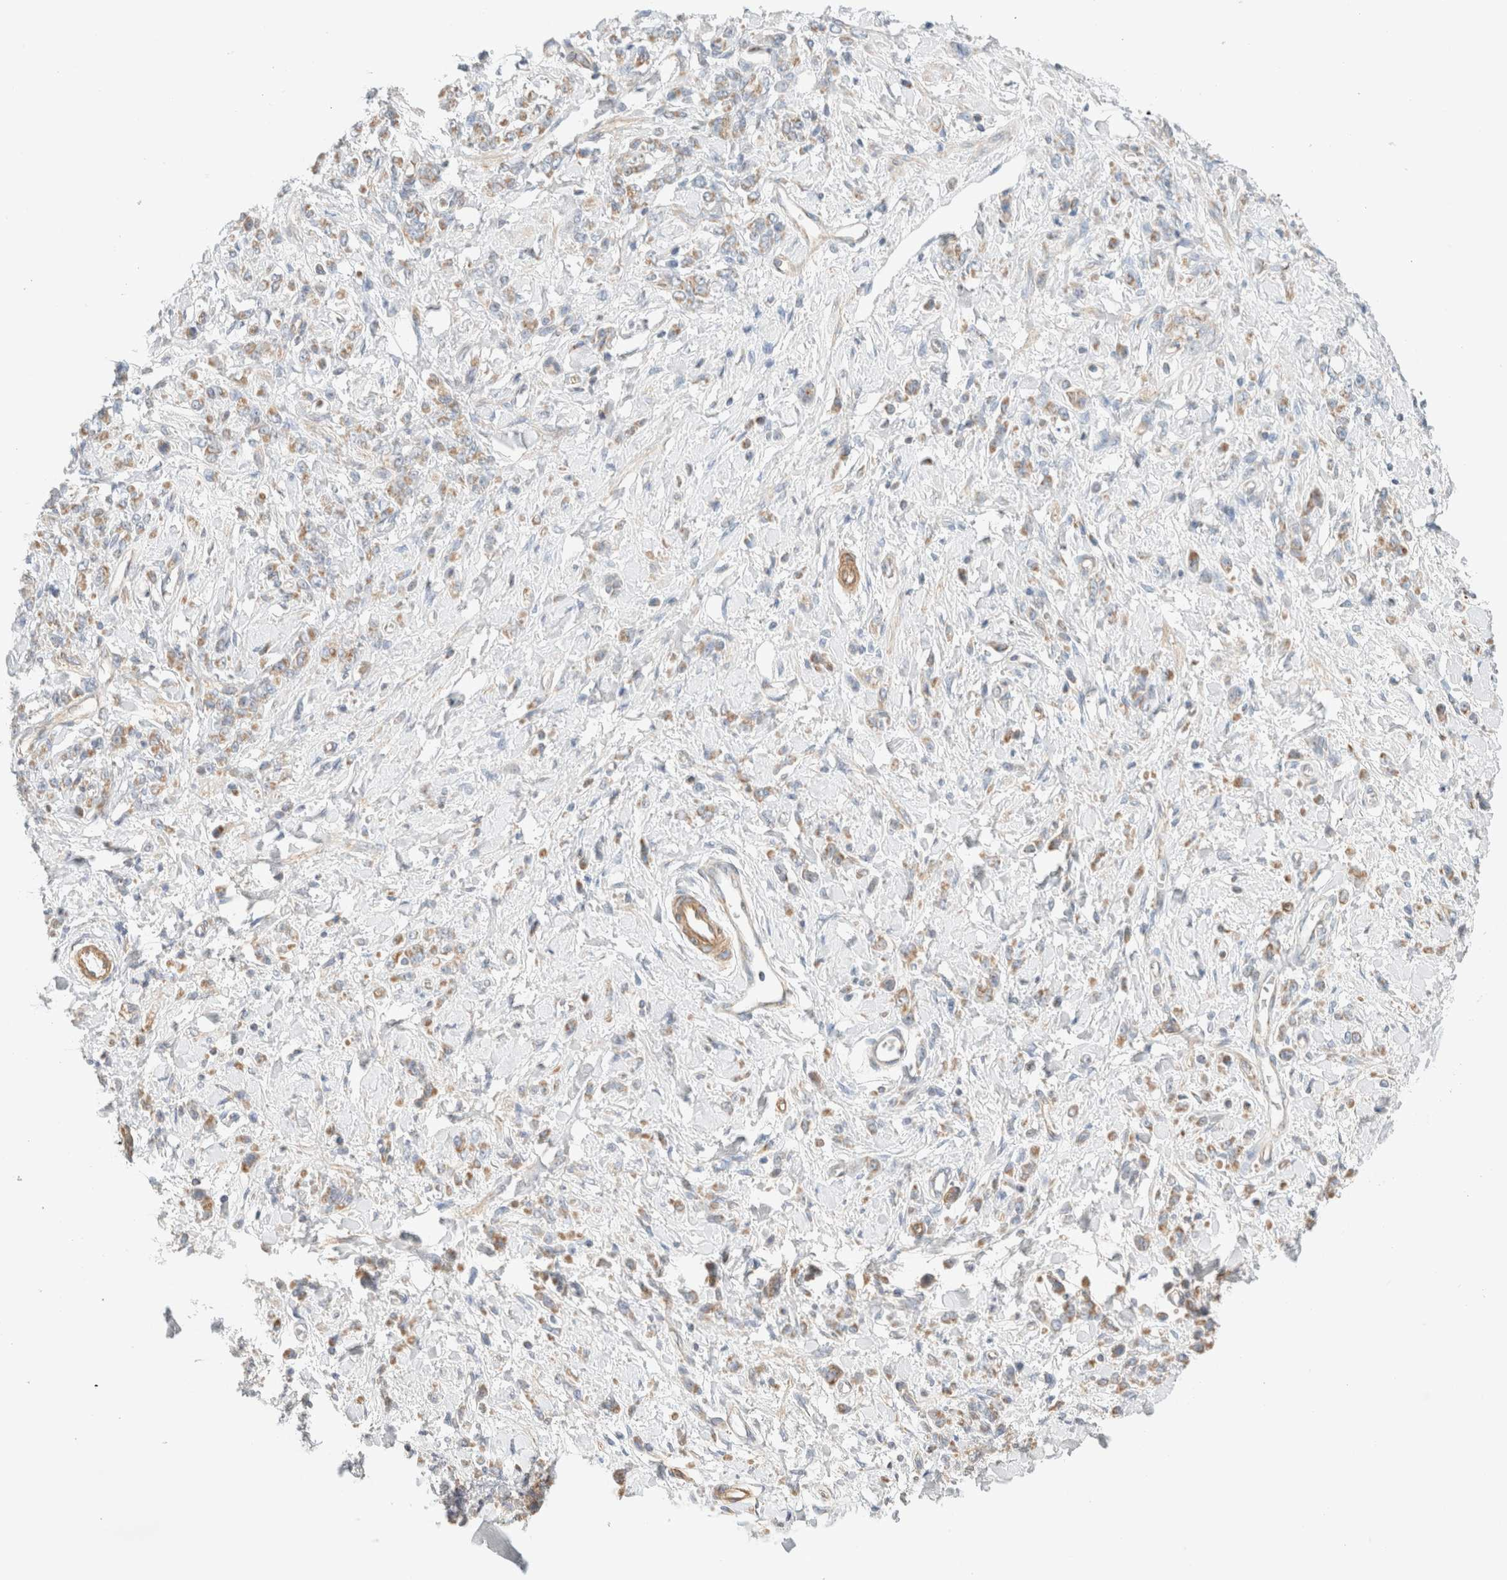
{"staining": {"intensity": "weak", "quantity": "25%-75%", "location": "cytoplasmic/membranous"}, "tissue": "stomach cancer", "cell_type": "Tumor cells", "image_type": "cancer", "snomed": [{"axis": "morphology", "description": "Normal tissue, NOS"}, {"axis": "morphology", "description": "Adenocarcinoma, NOS"}, {"axis": "topography", "description": "Stomach"}], "caption": "Stomach adenocarcinoma stained for a protein (brown) shows weak cytoplasmic/membranous positive positivity in approximately 25%-75% of tumor cells.", "gene": "MRM3", "patient": {"sex": "male", "age": 82}}